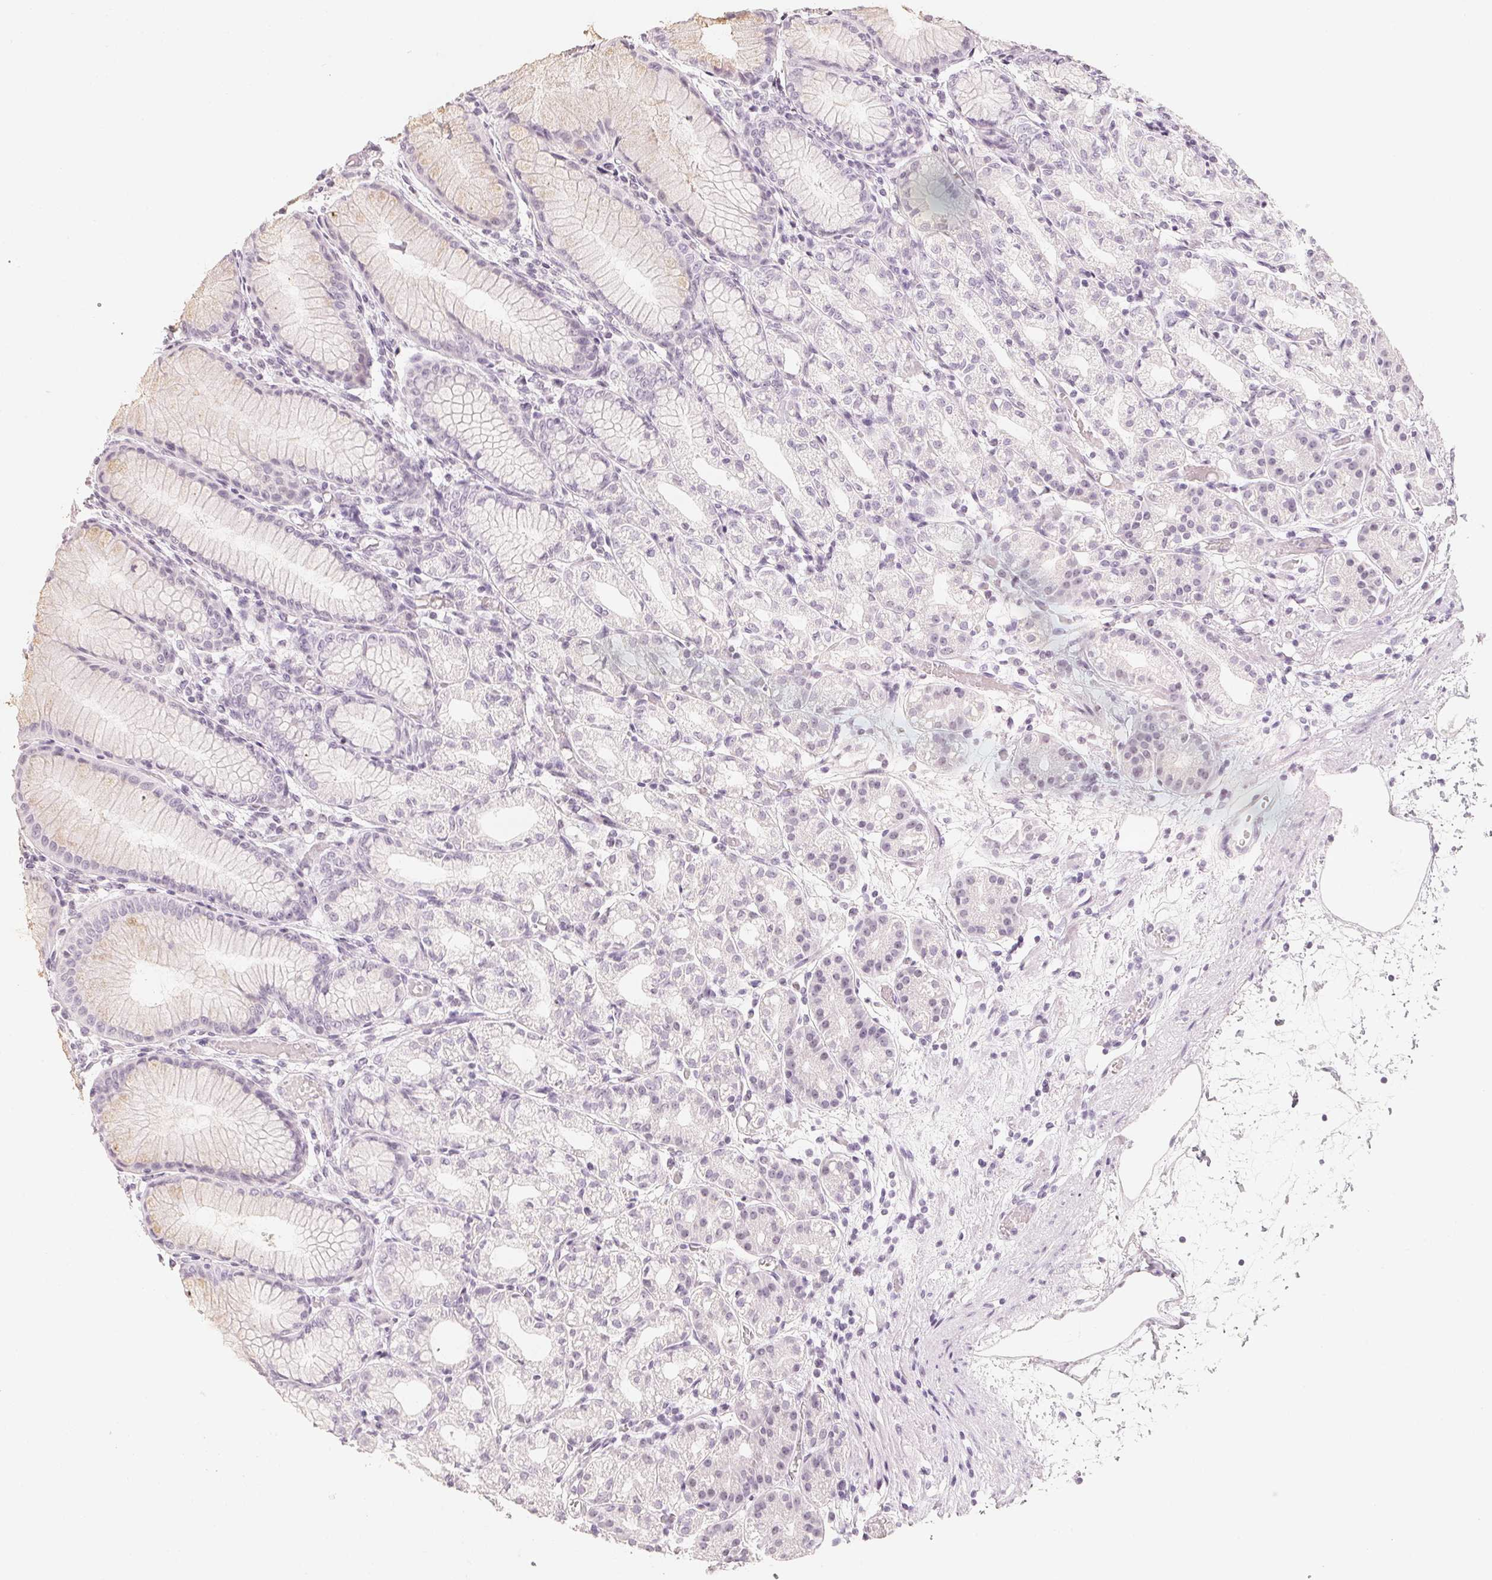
{"staining": {"intensity": "negative", "quantity": "none", "location": "none"}, "tissue": "stomach", "cell_type": "Glandular cells", "image_type": "normal", "snomed": [{"axis": "morphology", "description": "Normal tissue, NOS"}, {"axis": "topography", "description": "Stomach"}], "caption": "Immunohistochemistry (IHC) micrograph of unremarkable stomach: human stomach stained with DAB (3,3'-diaminobenzidine) displays no significant protein expression in glandular cells. (Immunohistochemistry (IHC), brightfield microscopy, high magnification).", "gene": "SLC22A8", "patient": {"sex": "female", "age": 57}}